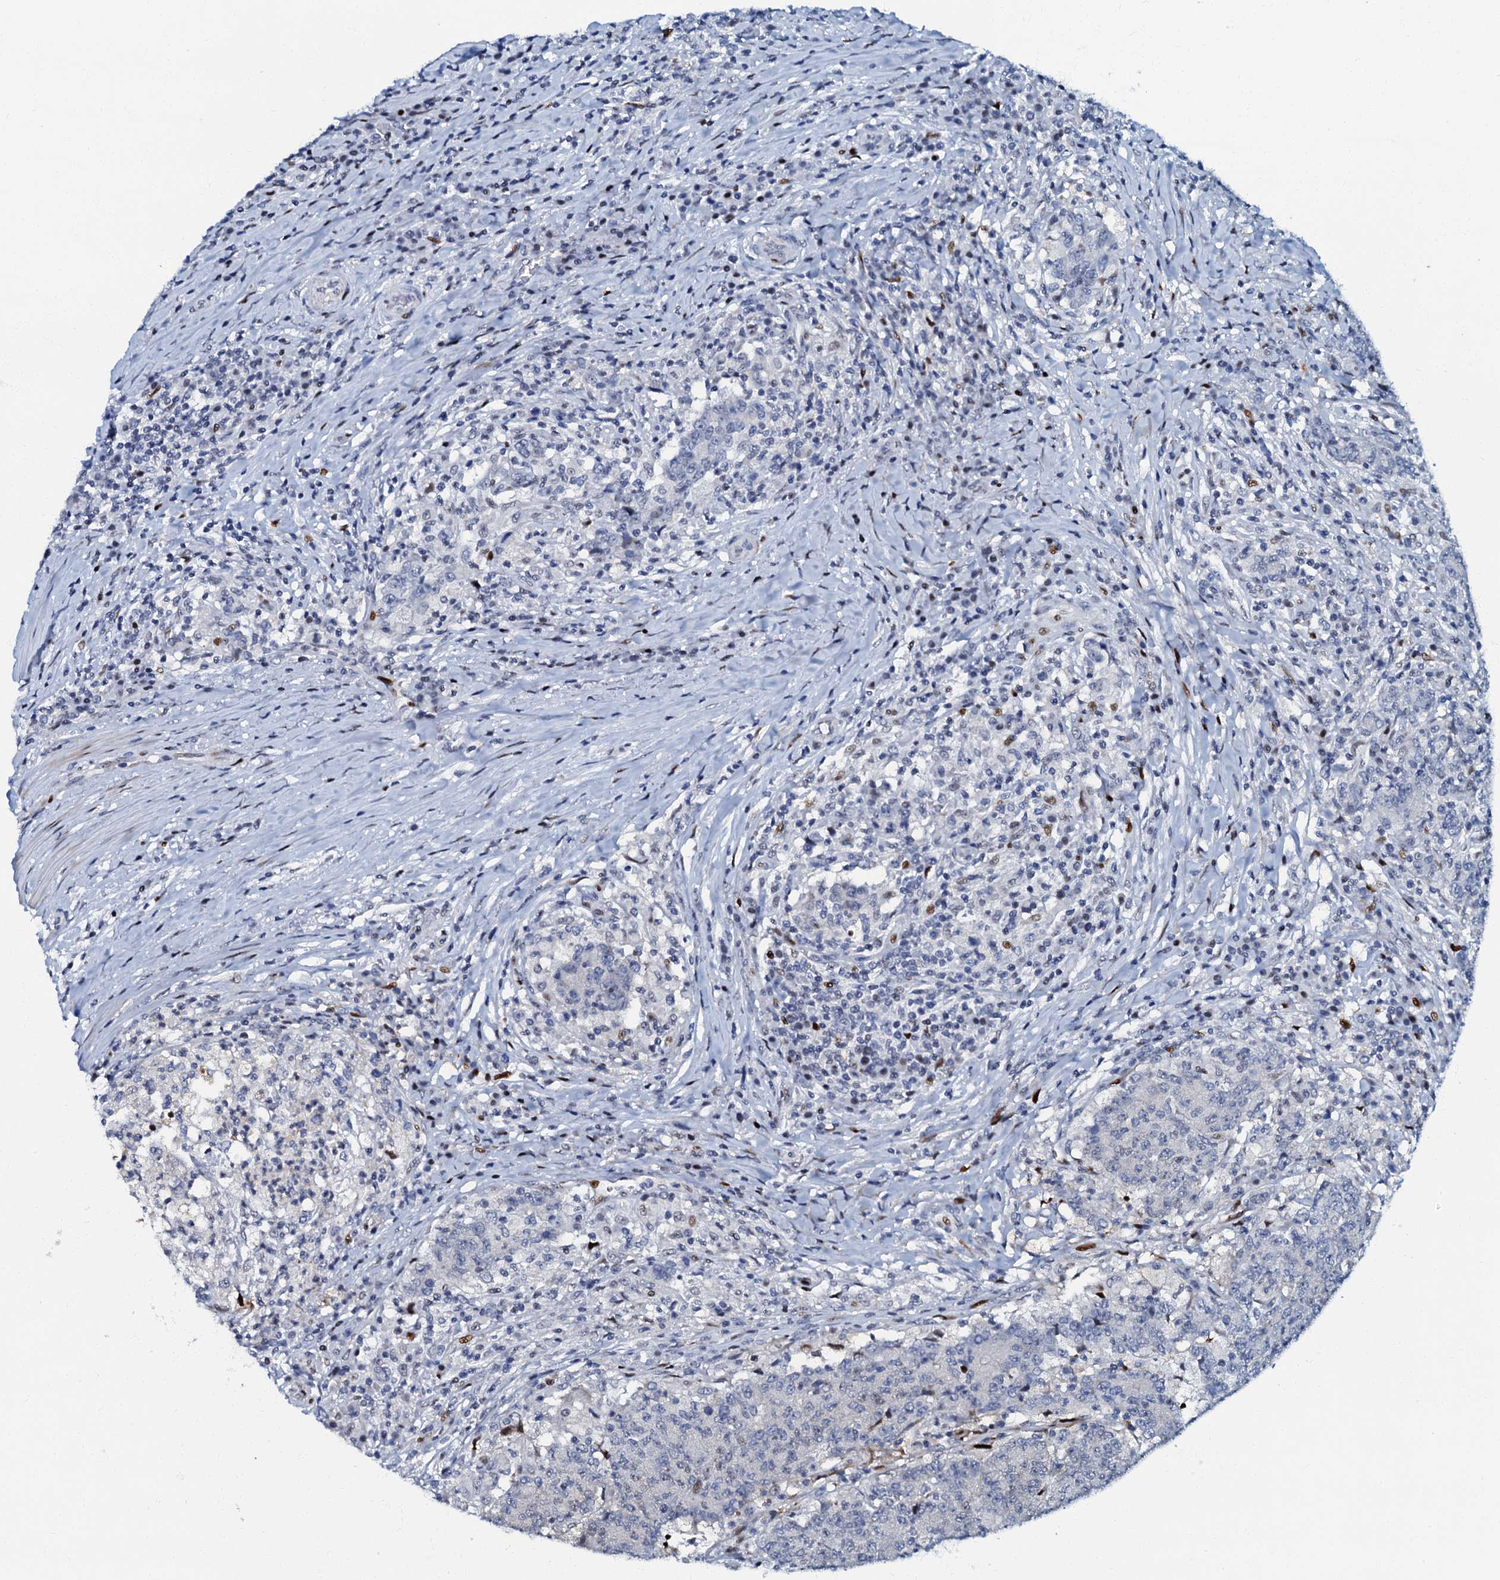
{"staining": {"intensity": "negative", "quantity": "none", "location": "none"}, "tissue": "colorectal cancer", "cell_type": "Tumor cells", "image_type": "cancer", "snomed": [{"axis": "morphology", "description": "Adenocarcinoma, NOS"}, {"axis": "topography", "description": "Colon"}], "caption": "Tumor cells show no significant protein positivity in colorectal cancer (adenocarcinoma). The staining was performed using DAB (3,3'-diaminobenzidine) to visualize the protein expression in brown, while the nuclei were stained in blue with hematoxylin (Magnification: 20x).", "gene": "MFSD5", "patient": {"sex": "female", "age": 75}}